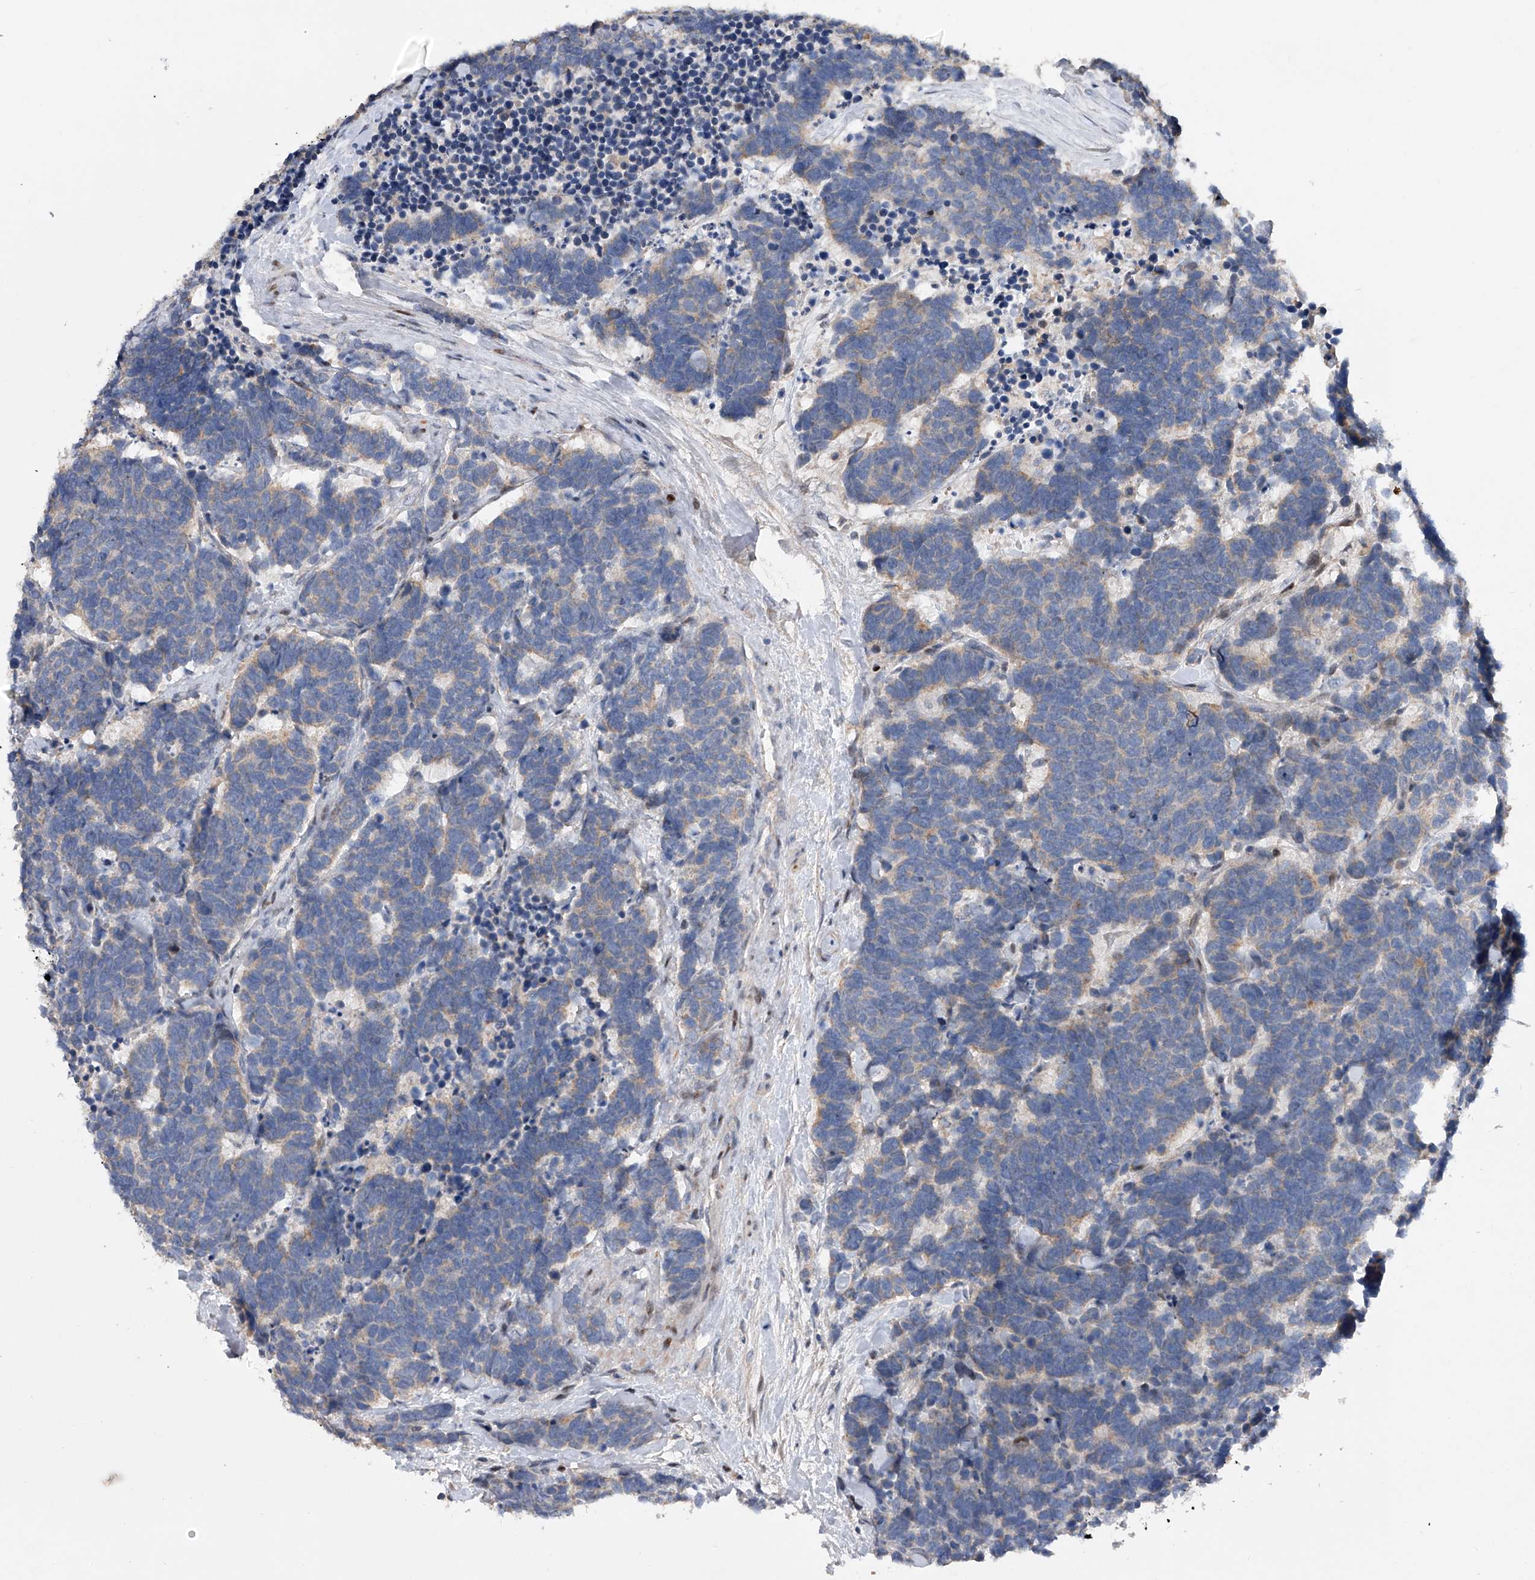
{"staining": {"intensity": "negative", "quantity": "none", "location": "none"}, "tissue": "carcinoid", "cell_type": "Tumor cells", "image_type": "cancer", "snomed": [{"axis": "morphology", "description": "Carcinoma, NOS"}, {"axis": "morphology", "description": "Carcinoid, malignant, NOS"}, {"axis": "topography", "description": "Urinary bladder"}], "caption": "The immunohistochemistry (IHC) micrograph has no significant expression in tumor cells of carcinoid tissue. The staining was performed using DAB to visualize the protein expression in brown, while the nuclei were stained in blue with hematoxylin (Magnification: 20x).", "gene": "CDH12", "patient": {"sex": "male", "age": 57}}